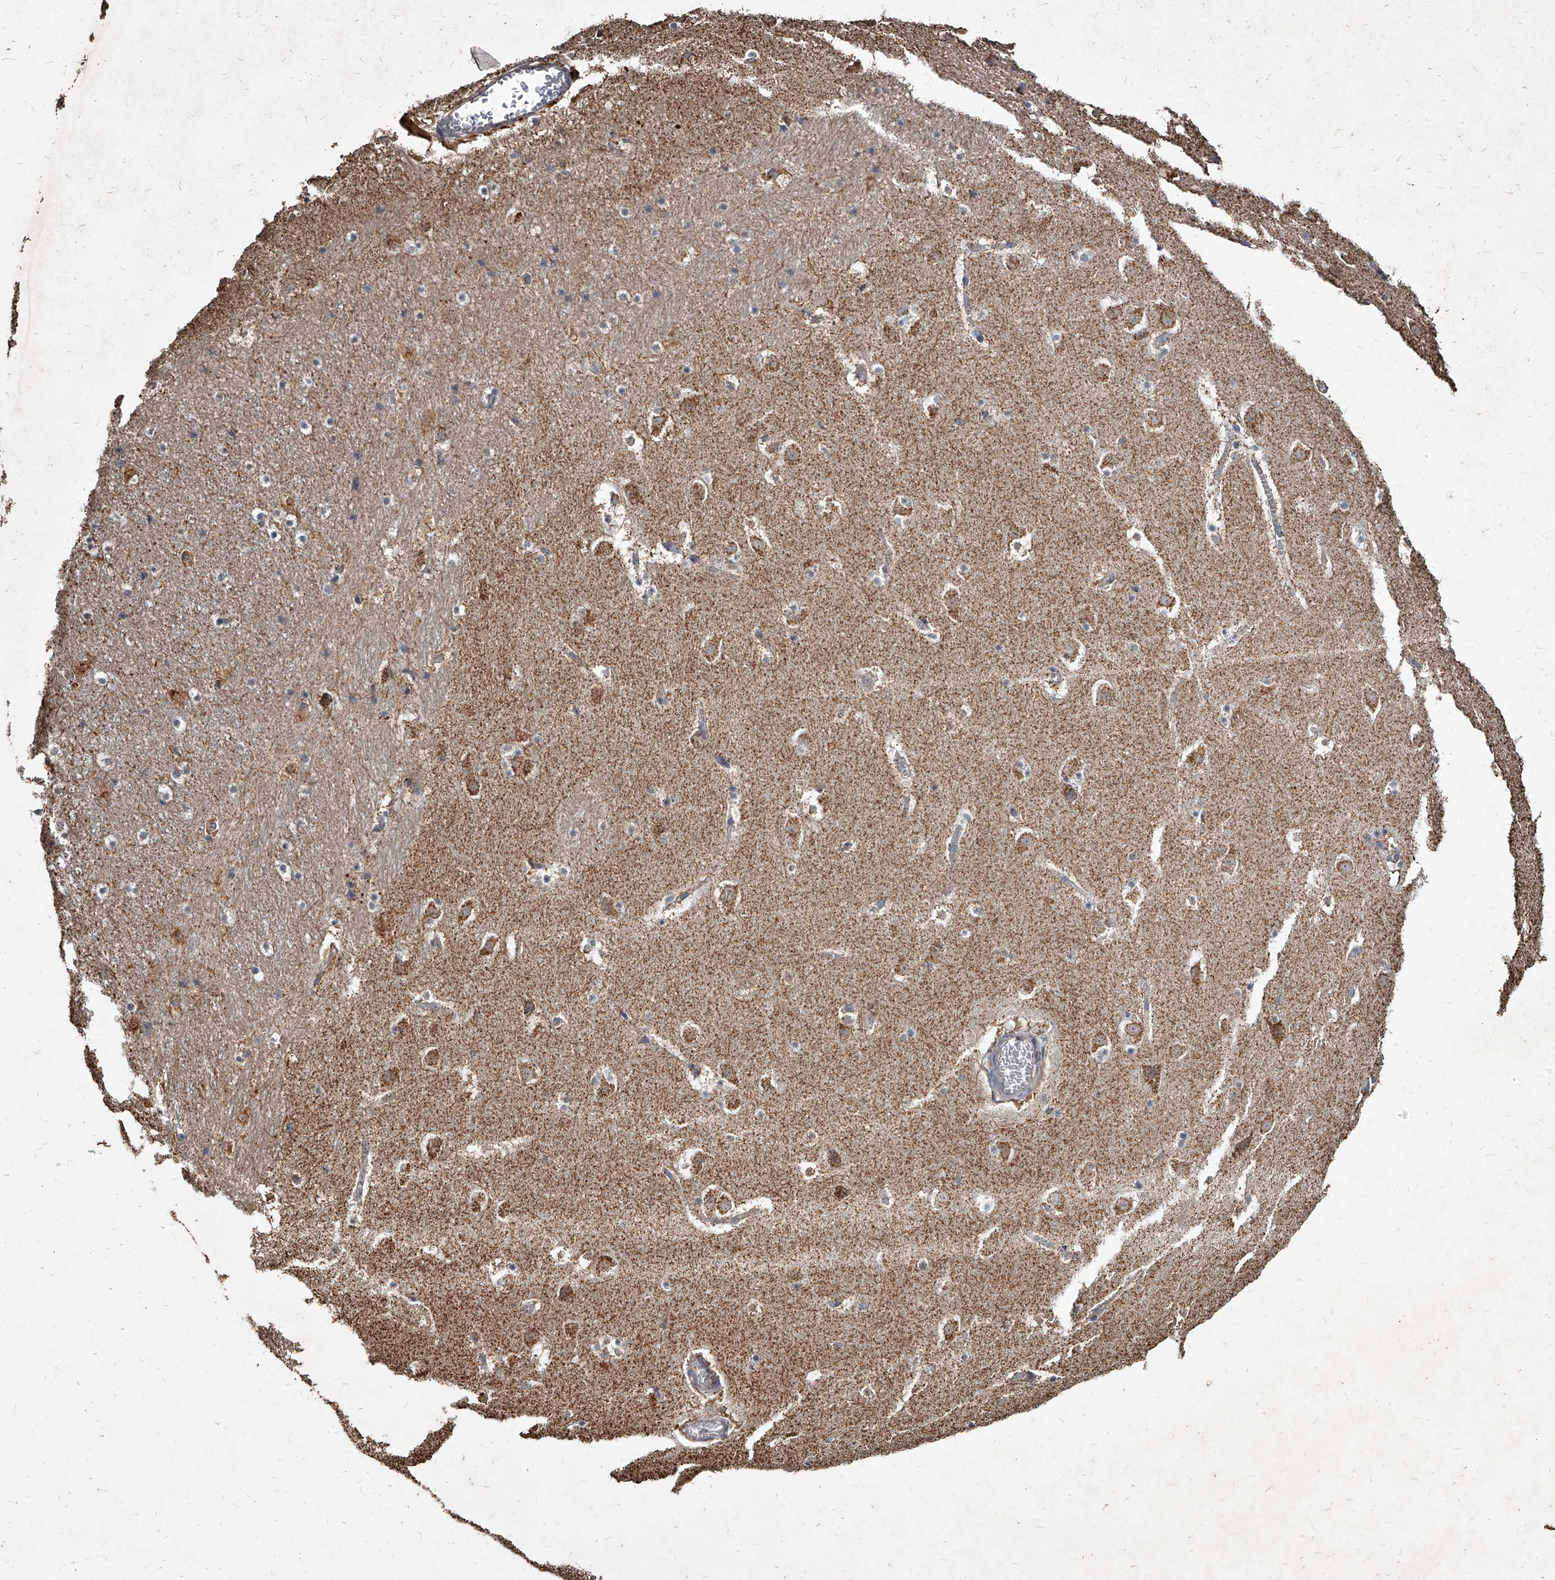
{"staining": {"intensity": "moderate", "quantity": "<25%", "location": "cytoplasmic/membranous"}, "tissue": "caudate", "cell_type": "Glial cells", "image_type": "normal", "snomed": [{"axis": "morphology", "description": "Normal tissue, NOS"}, {"axis": "topography", "description": "Lateral ventricle wall"}], "caption": "High-magnification brightfield microscopy of benign caudate stained with DAB (brown) and counterstained with hematoxylin (blue). glial cells exhibit moderate cytoplasmic/membranous staining is present in about<25% of cells. Immunohistochemistry (ihc) stains the protein of interest in brown and the nuclei are stained blue.", "gene": "GPR183", "patient": {"sex": "male", "age": 45}}